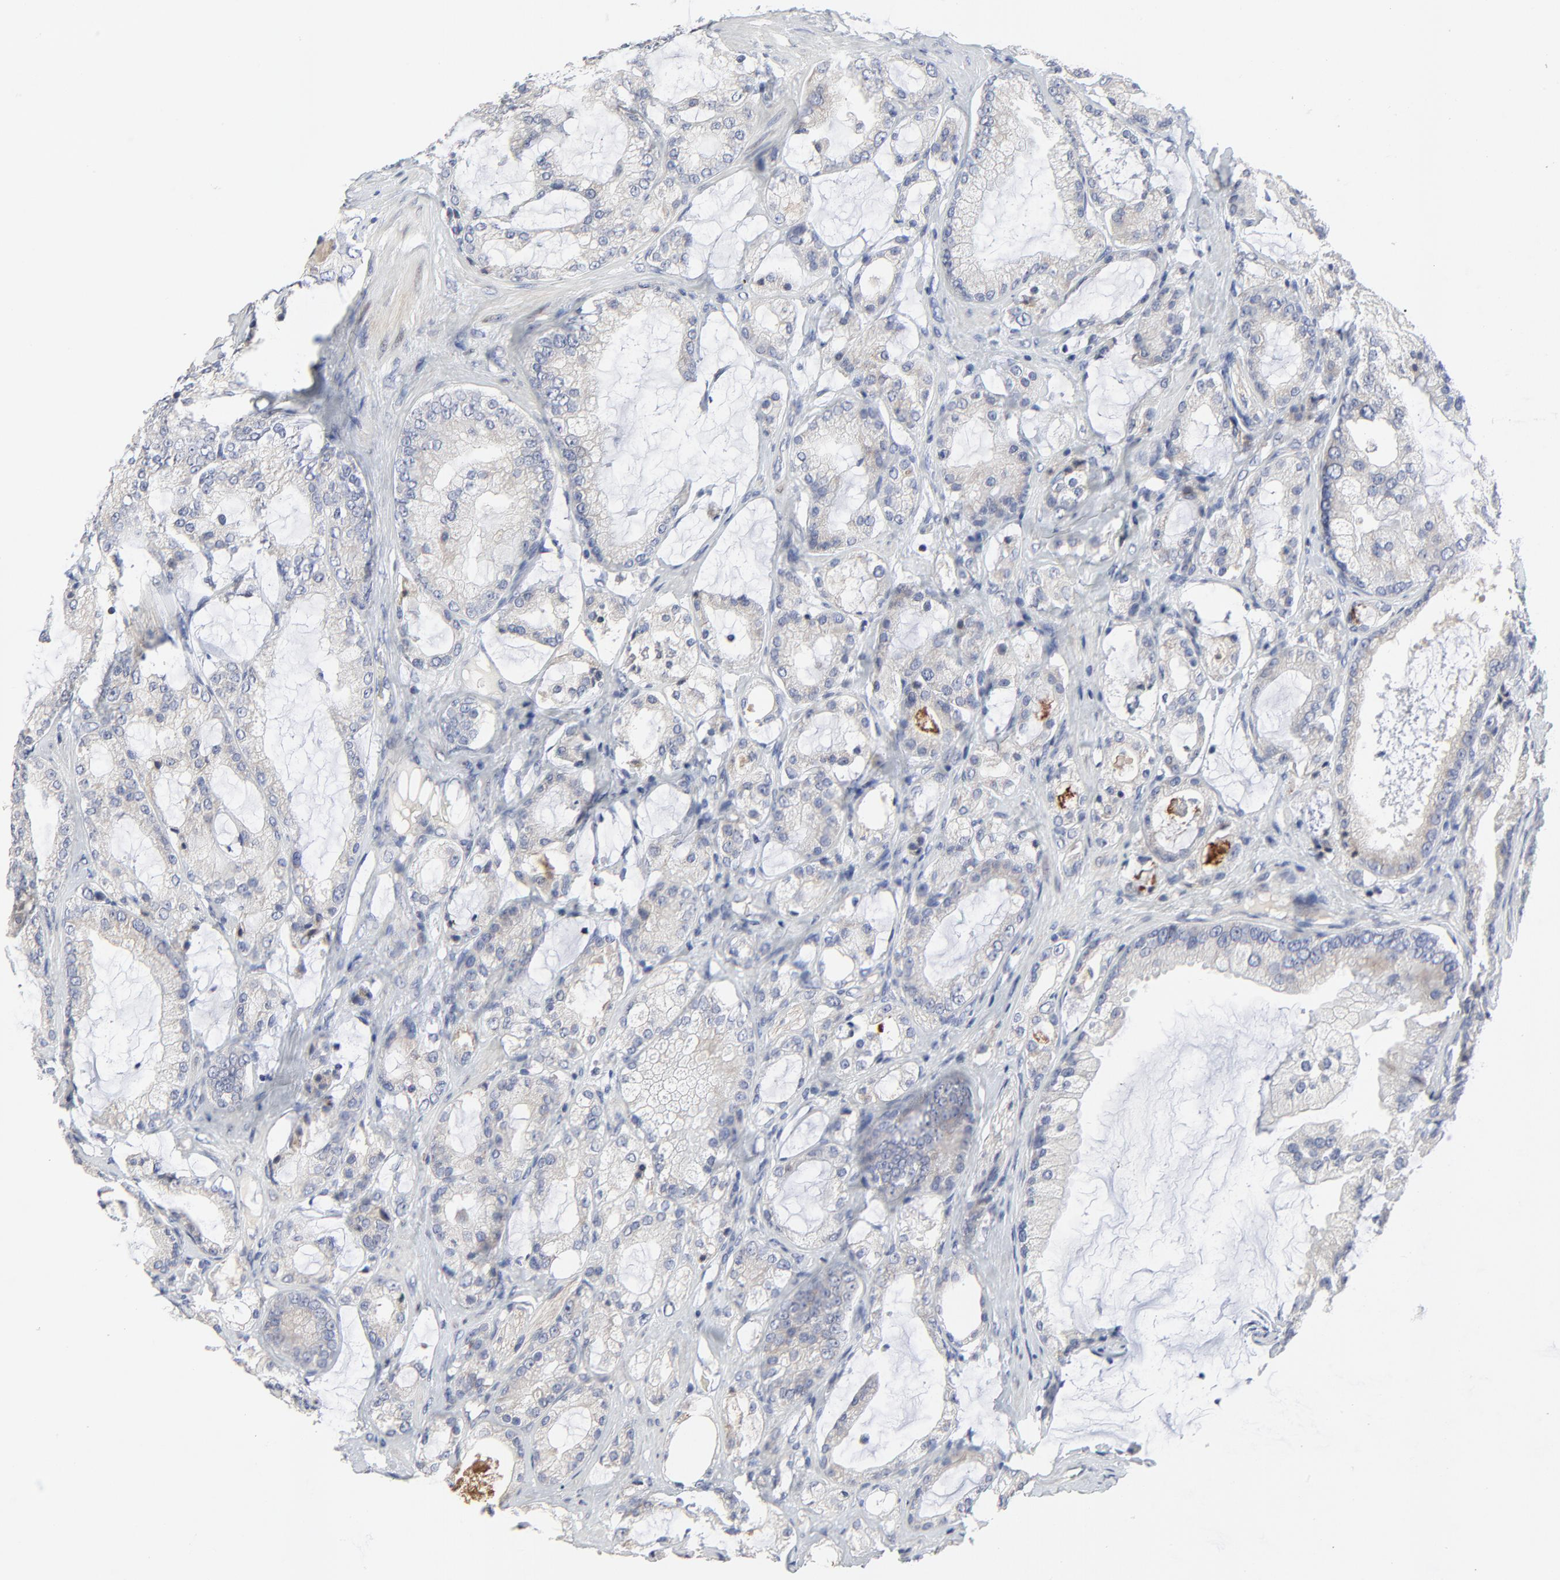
{"staining": {"intensity": "weak", "quantity": "<25%", "location": "cytoplasmic/membranous"}, "tissue": "prostate cancer", "cell_type": "Tumor cells", "image_type": "cancer", "snomed": [{"axis": "morphology", "description": "Adenocarcinoma, Medium grade"}, {"axis": "topography", "description": "Prostate"}], "caption": "Immunohistochemistry (IHC) of adenocarcinoma (medium-grade) (prostate) demonstrates no expression in tumor cells.", "gene": "NLGN3", "patient": {"sex": "male", "age": 70}}